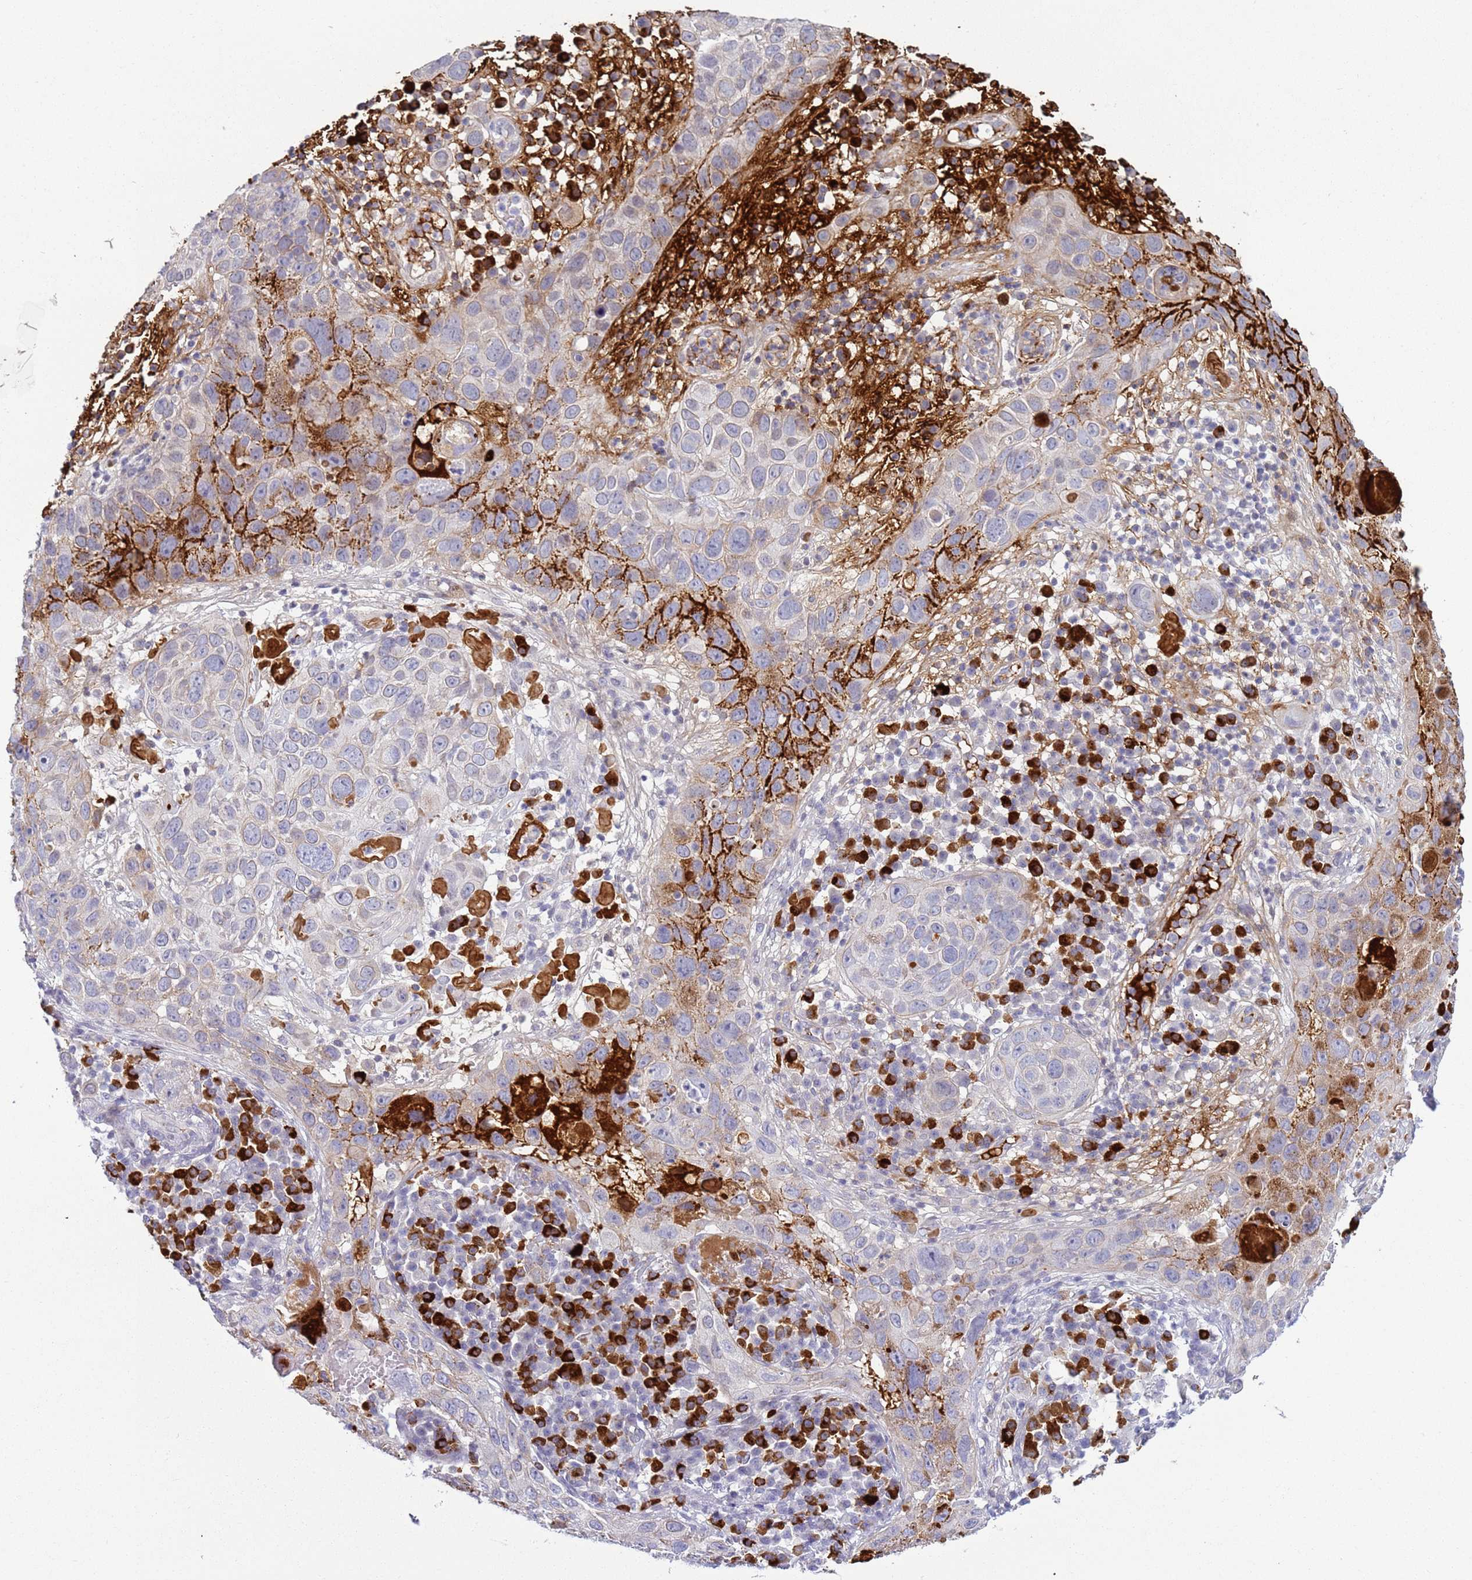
{"staining": {"intensity": "moderate", "quantity": "<25%", "location": "cytoplasmic/membranous"}, "tissue": "skin cancer", "cell_type": "Tumor cells", "image_type": "cancer", "snomed": [{"axis": "morphology", "description": "Squamous cell carcinoma in situ, NOS"}, {"axis": "morphology", "description": "Squamous cell carcinoma, NOS"}, {"axis": "topography", "description": "Skin"}], "caption": "High-power microscopy captured an IHC photomicrograph of skin cancer (squamous cell carcinoma), revealing moderate cytoplasmic/membranous expression in about <25% of tumor cells.", "gene": "NPAP1", "patient": {"sex": "male", "age": 93}}